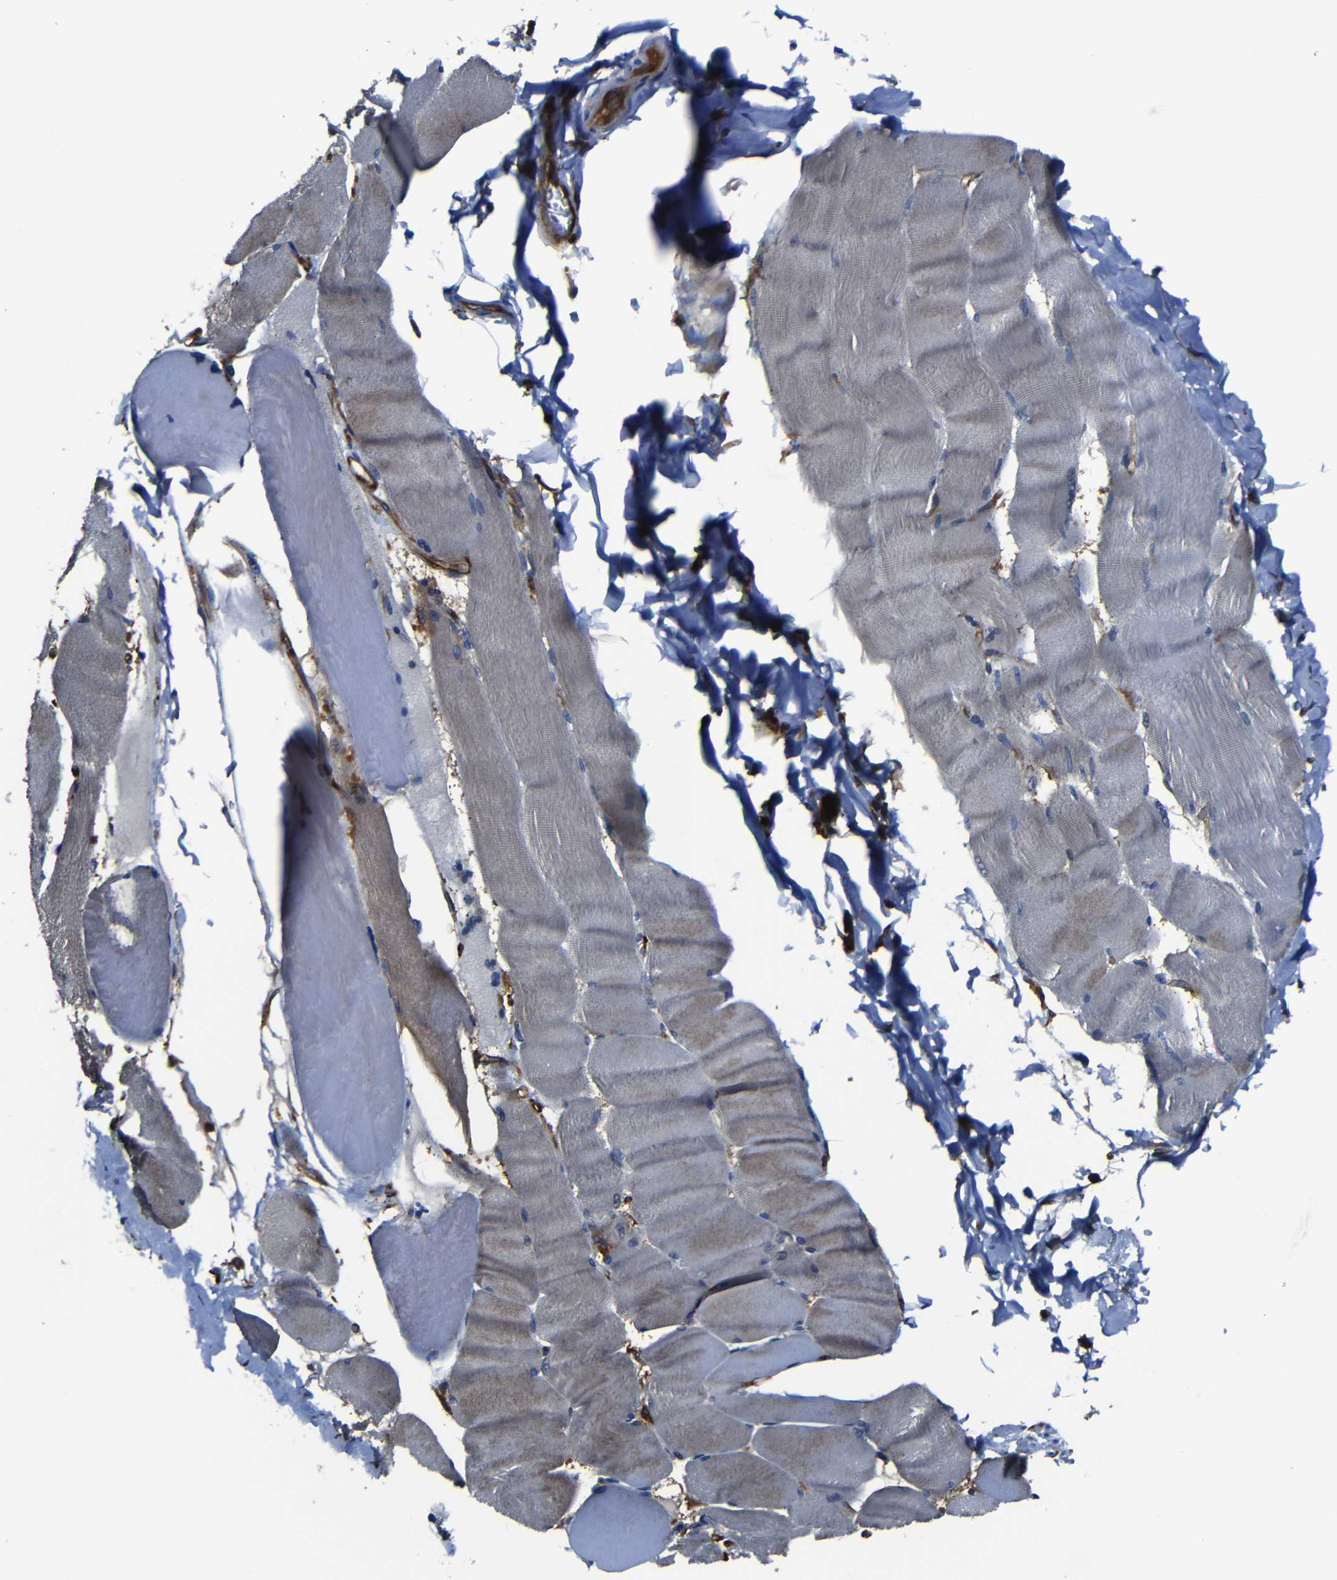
{"staining": {"intensity": "weak", "quantity": "25%-75%", "location": "cytoplasmic/membranous"}, "tissue": "skeletal muscle", "cell_type": "Myocytes", "image_type": "normal", "snomed": [{"axis": "morphology", "description": "Normal tissue, NOS"}, {"axis": "topography", "description": "Skin"}, {"axis": "topography", "description": "Skeletal muscle"}], "caption": "Immunohistochemical staining of benign human skeletal muscle reveals low levels of weak cytoplasmic/membranous staining in approximately 25%-75% of myocytes.", "gene": "ARHGEF1", "patient": {"sex": "male", "age": 83}}